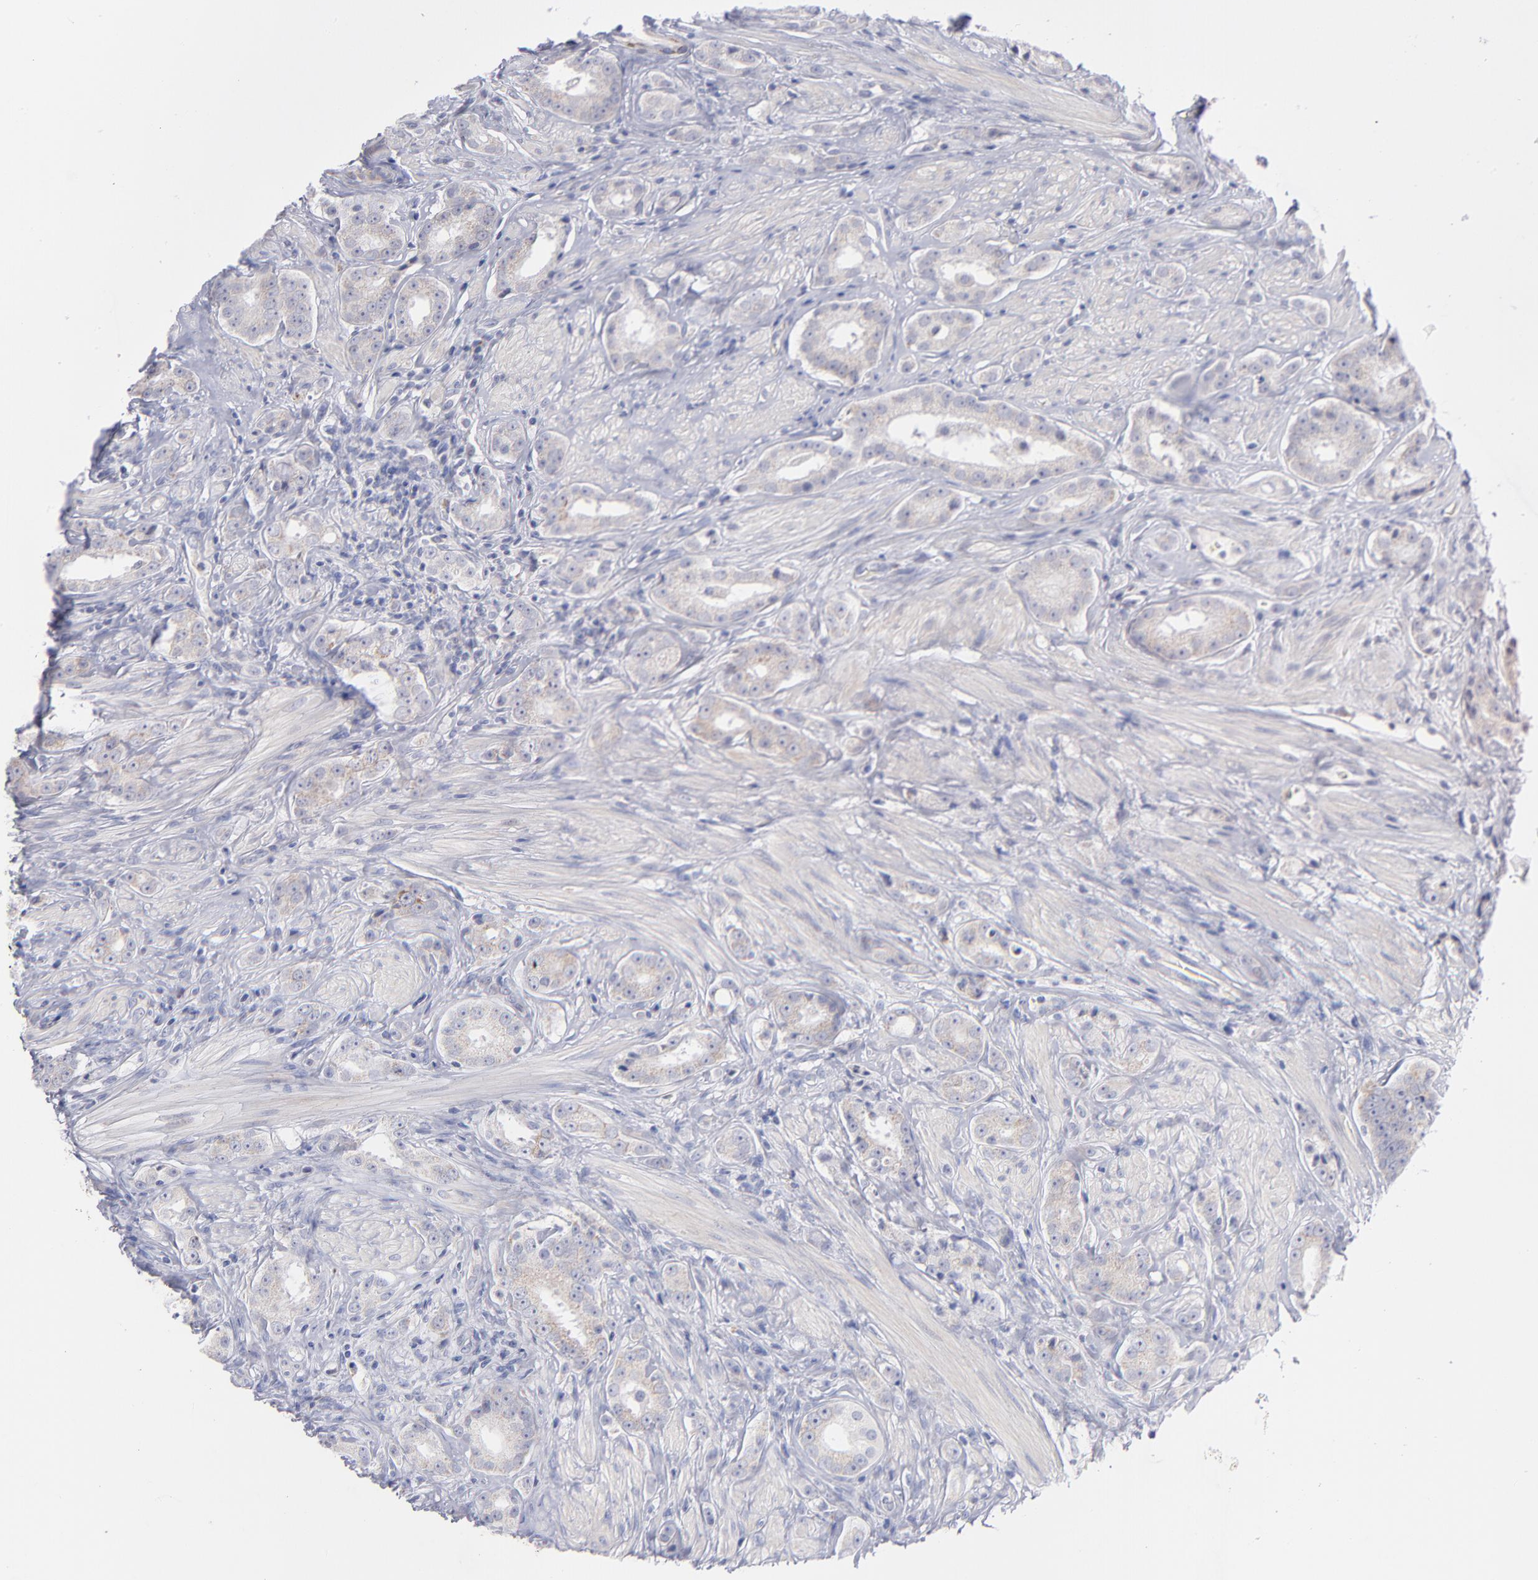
{"staining": {"intensity": "weak", "quantity": "<25%", "location": "cytoplasmic/membranous"}, "tissue": "prostate cancer", "cell_type": "Tumor cells", "image_type": "cancer", "snomed": [{"axis": "morphology", "description": "Adenocarcinoma, Medium grade"}, {"axis": "topography", "description": "Prostate"}], "caption": "There is no significant staining in tumor cells of prostate cancer. (DAB immunohistochemistry with hematoxylin counter stain).", "gene": "MTHFD2", "patient": {"sex": "male", "age": 53}}